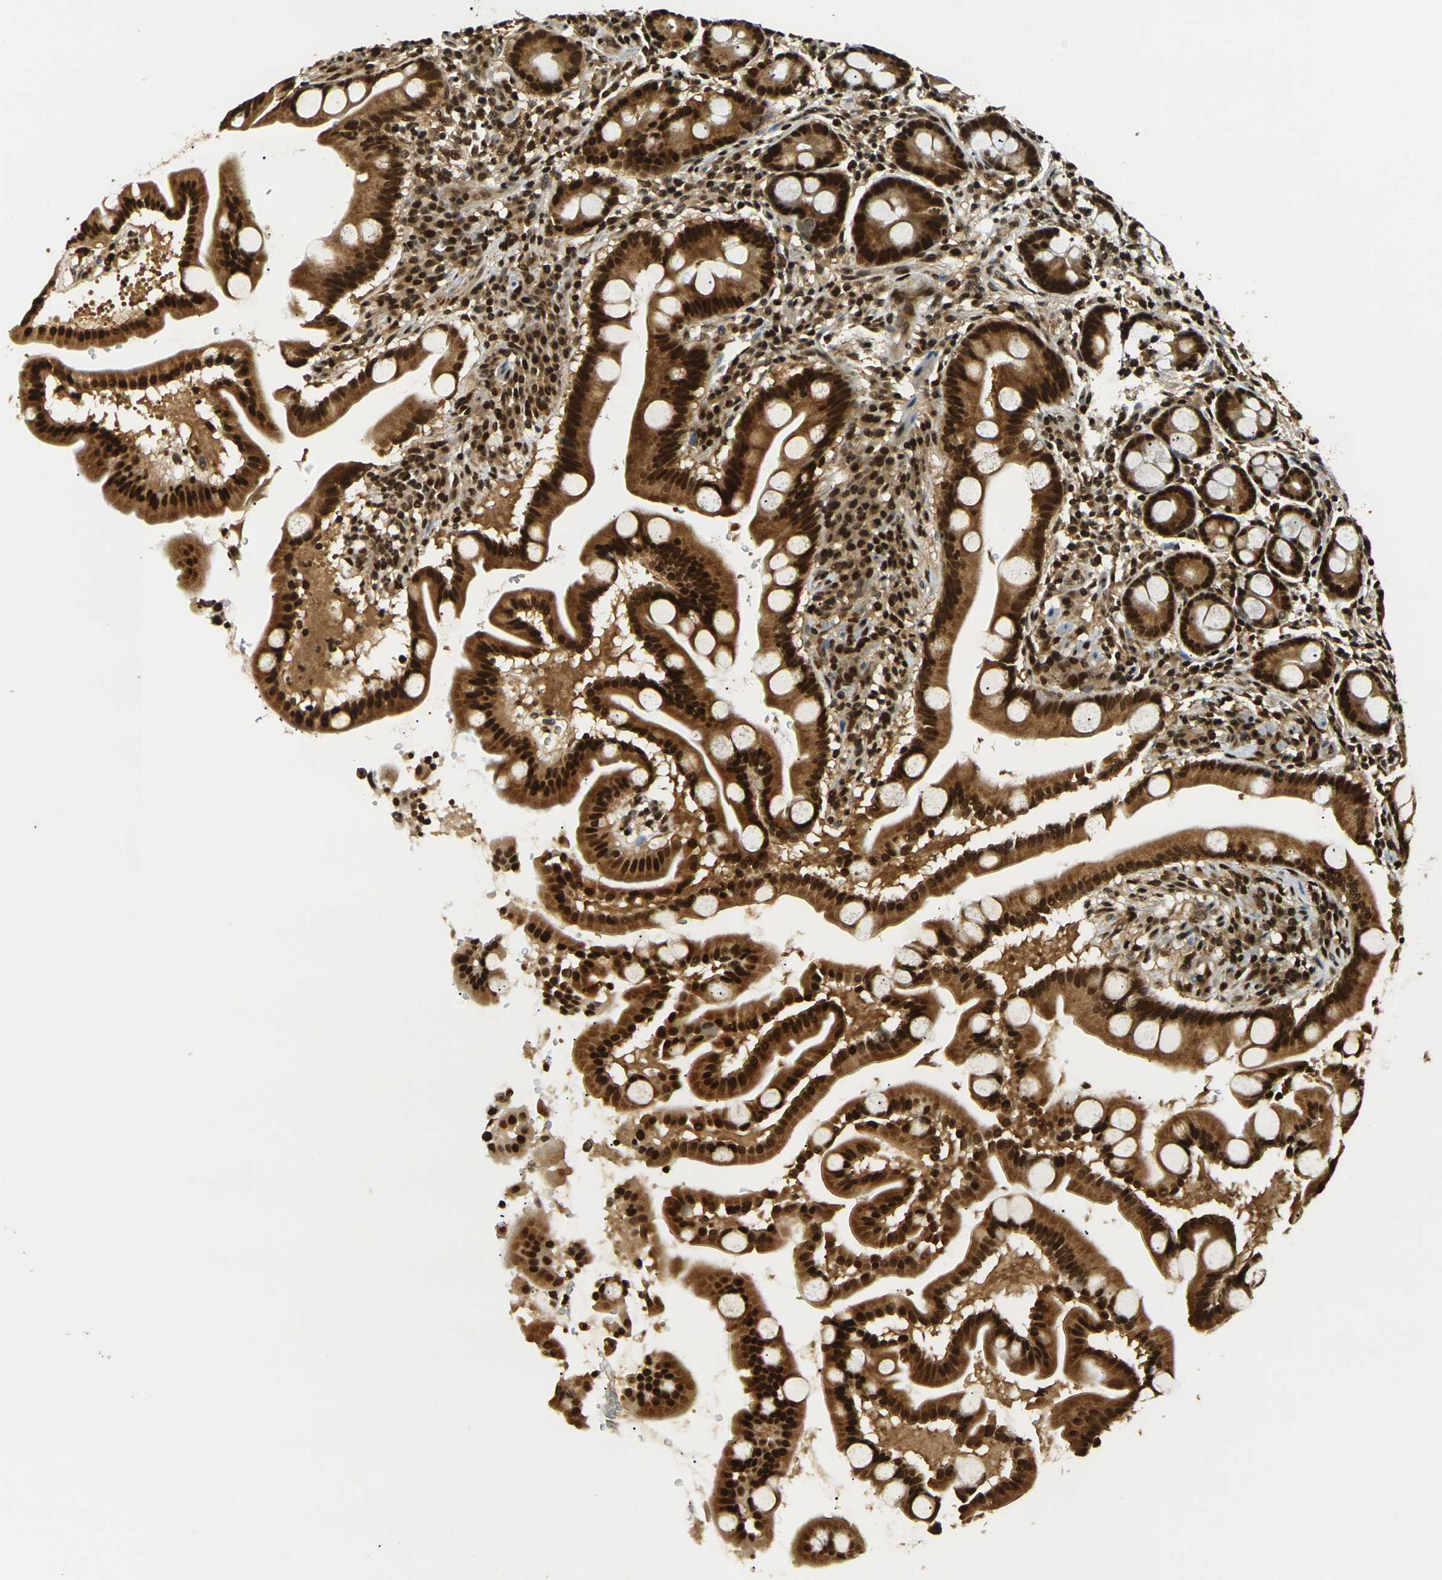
{"staining": {"intensity": "strong", "quantity": ">75%", "location": "cytoplasmic/membranous,nuclear"}, "tissue": "duodenum", "cell_type": "Glandular cells", "image_type": "normal", "snomed": [{"axis": "morphology", "description": "Normal tissue, NOS"}, {"axis": "topography", "description": "Duodenum"}], "caption": "Protein expression analysis of benign duodenum exhibits strong cytoplasmic/membranous,nuclear expression in about >75% of glandular cells. The protein is shown in brown color, while the nuclei are stained blue.", "gene": "ACTL6A", "patient": {"sex": "male", "age": 50}}